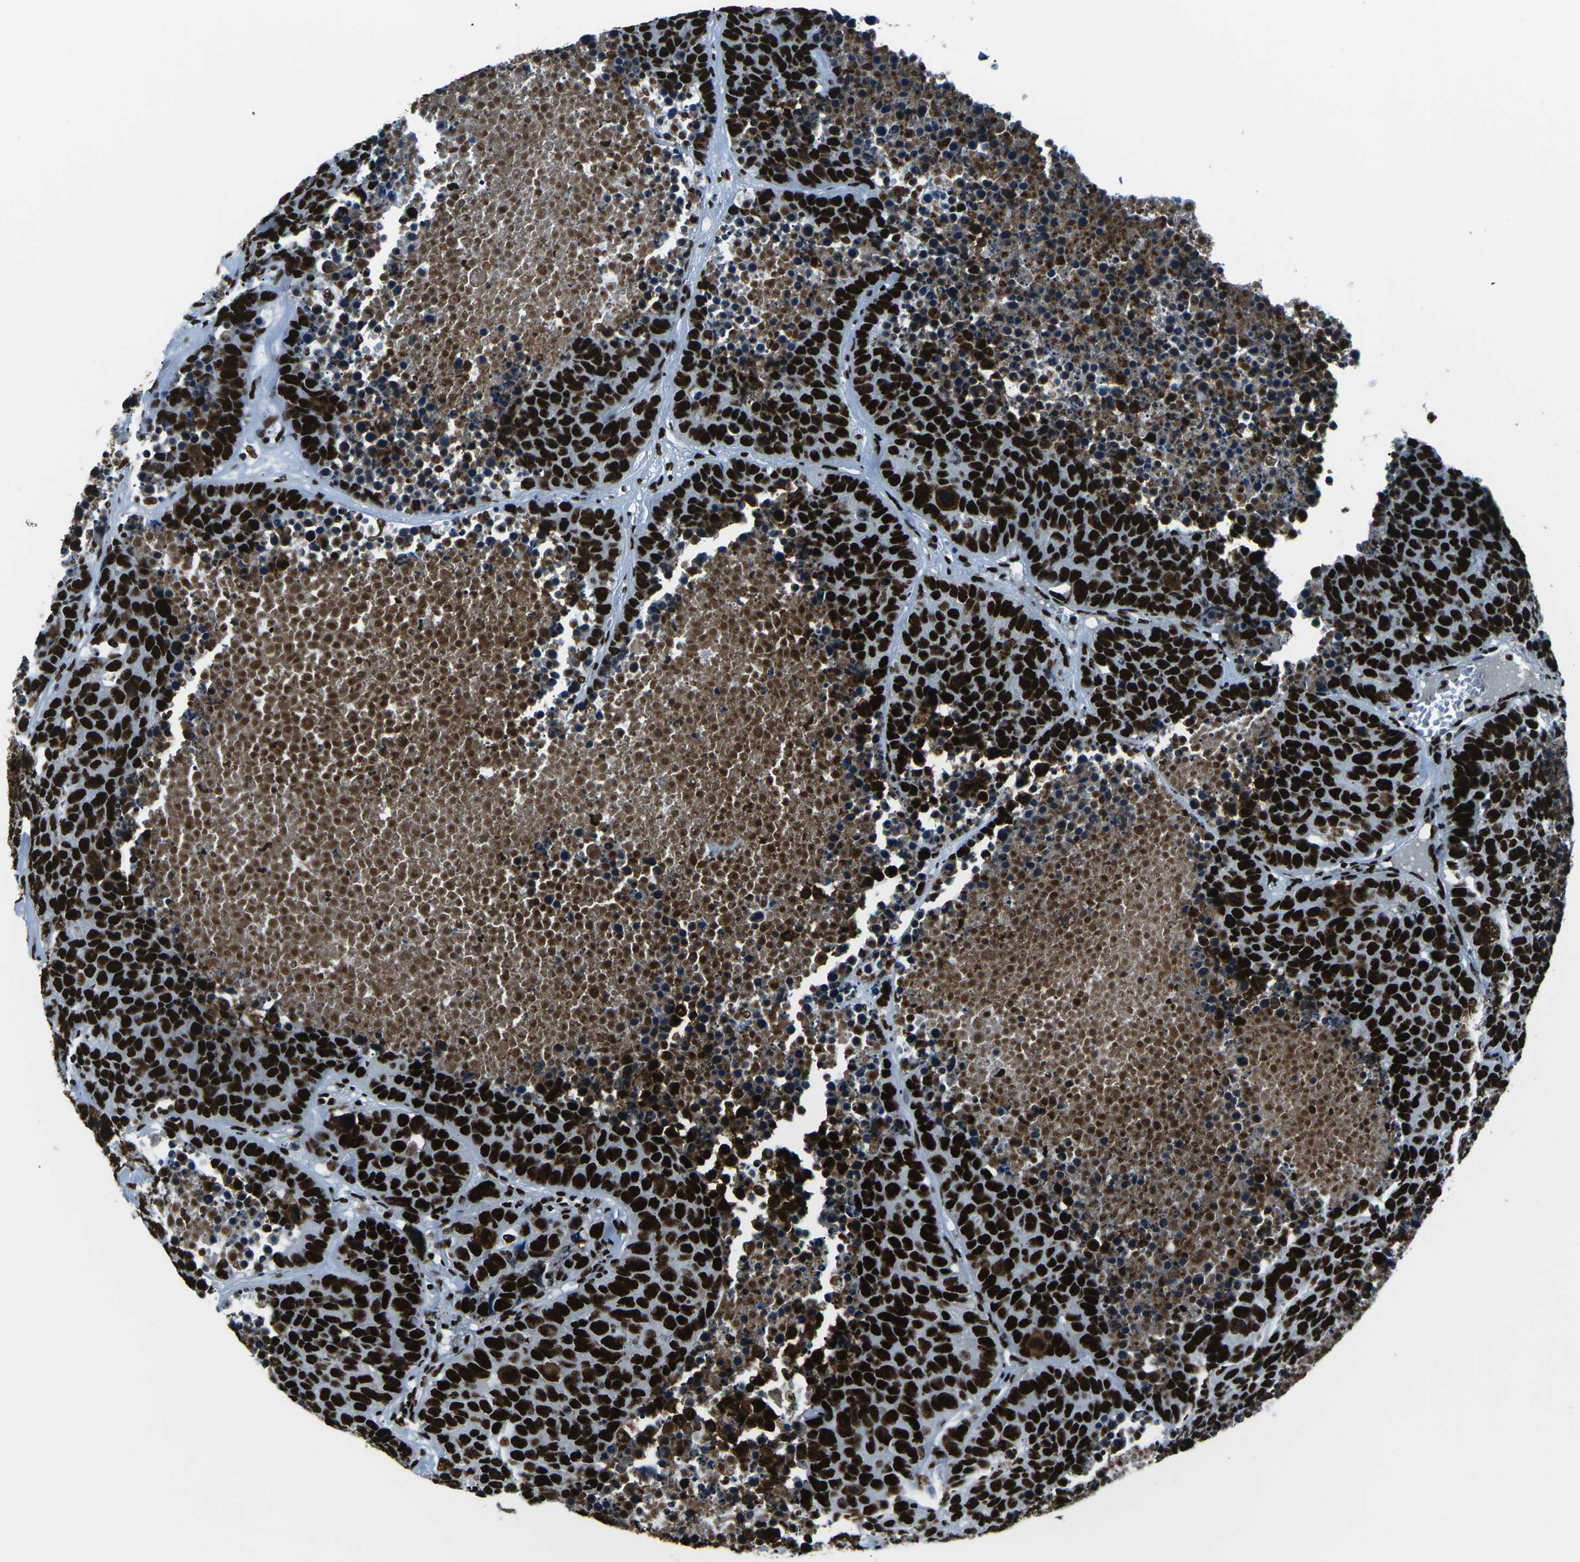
{"staining": {"intensity": "strong", "quantity": ">75%", "location": "nuclear"}, "tissue": "carcinoid", "cell_type": "Tumor cells", "image_type": "cancer", "snomed": [{"axis": "morphology", "description": "Carcinoid, malignant, NOS"}, {"axis": "topography", "description": "Lung"}], "caption": "DAB immunohistochemical staining of malignant carcinoid shows strong nuclear protein expression in about >75% of tumor cells. (Brightfield microscopy of DAB IHC at high magnification).", "gene": "HNRNPL", "patient": {"sex": "male", "age": 60}}